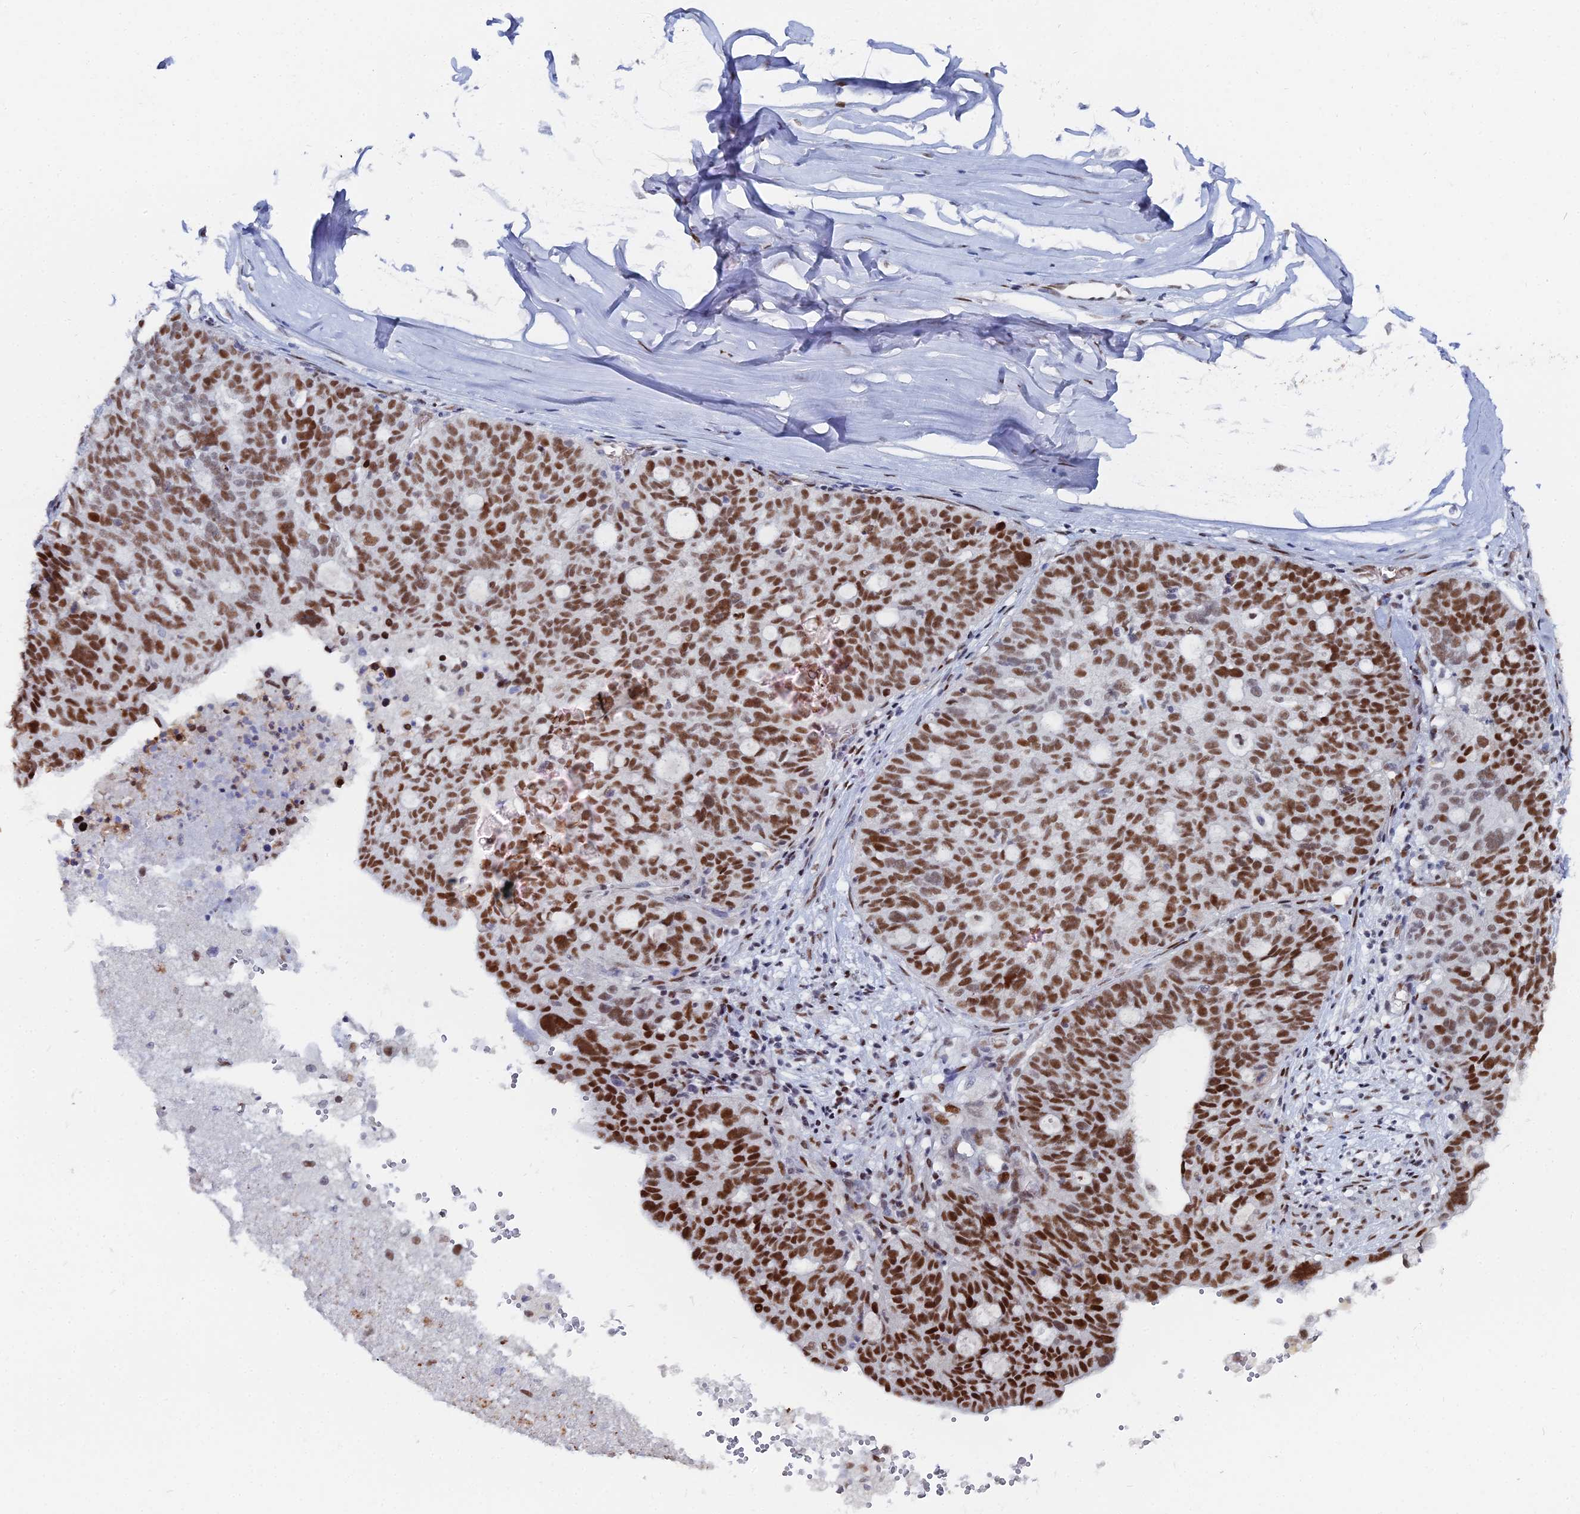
{"staining": {"intensity": "strong", "quantity": ">75%", "location": "nuclear"}, "tissue": "ovarian cancer", "cell_type": "Tumor cells", "image_type": "cancer", "snomed": [{"axis": "morphology", "description": "Cystadenocarcinoma, serous, NOS"}, {"axis": "topography", "description": "Ovary"}], "caption": "Human ovarian cancer (serous cystadenocarcinoma) stained for a protein (brown) demonstrates strong nuclear positive expression in approximately >75% of tumor cells.", "gene": "GSC2", "patient": {"sex": "female", "age": 59}}